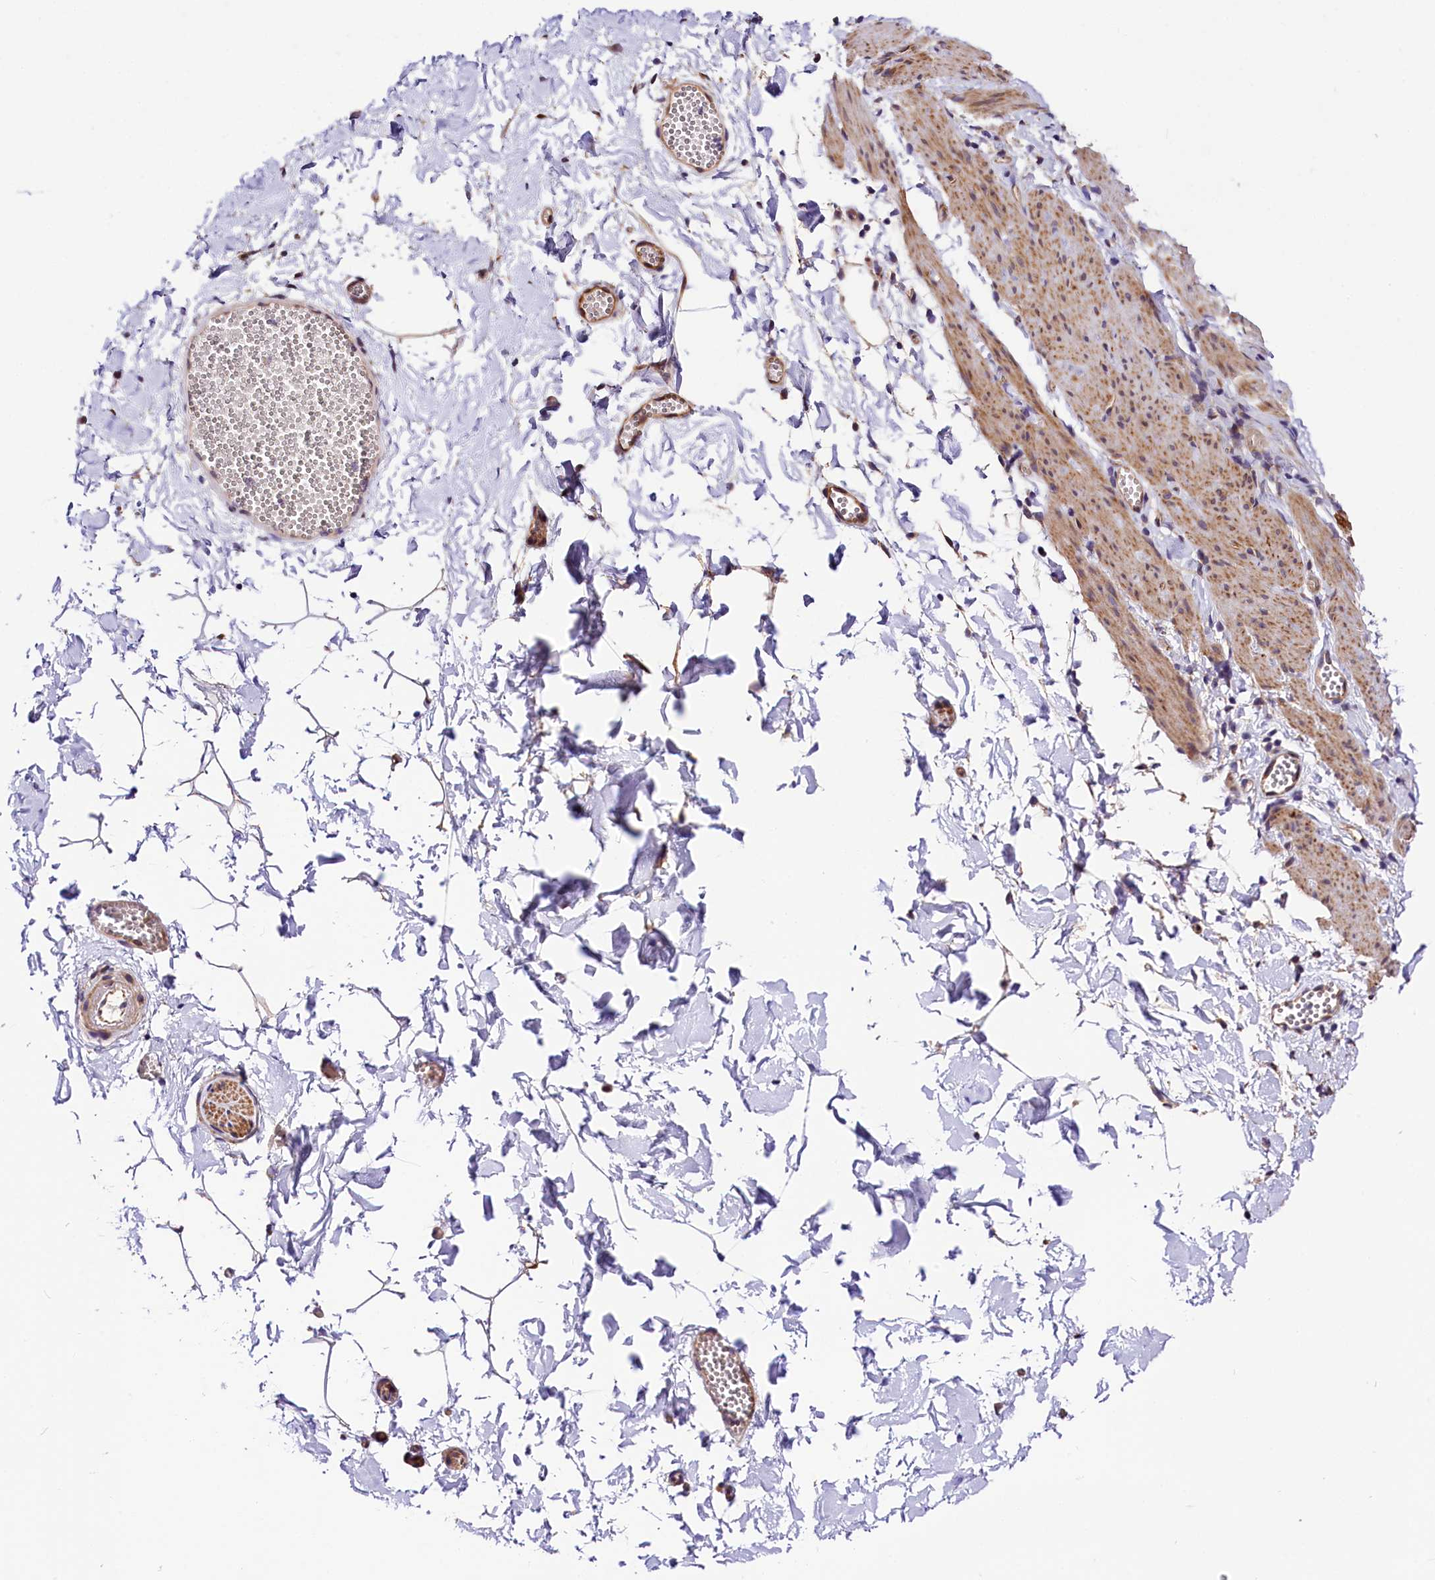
{"staining": {"intensity": "moderate", "quantity": "<25%", "location": "cytoplasmic/membranous"}, "tissue": "adipose tissue", "cell_type": "Adipocytes", "image_type": "normal", "snomed": [{"axis": "morphology", "description": "Normal tissue, NOS"}, {"axis": "topography", "description": "Gallbladder"}, {"axis": "topography", "description": "Peripheral nerve tissue"}], "caption": "Adipose tissue stained for a protein (brown) shows moderate cytoplasmic/membranous positive positivity in approximately <25% of adipocytes.", "gene": "ARMC6", "patient": {"sex": "male", "age": 38}}